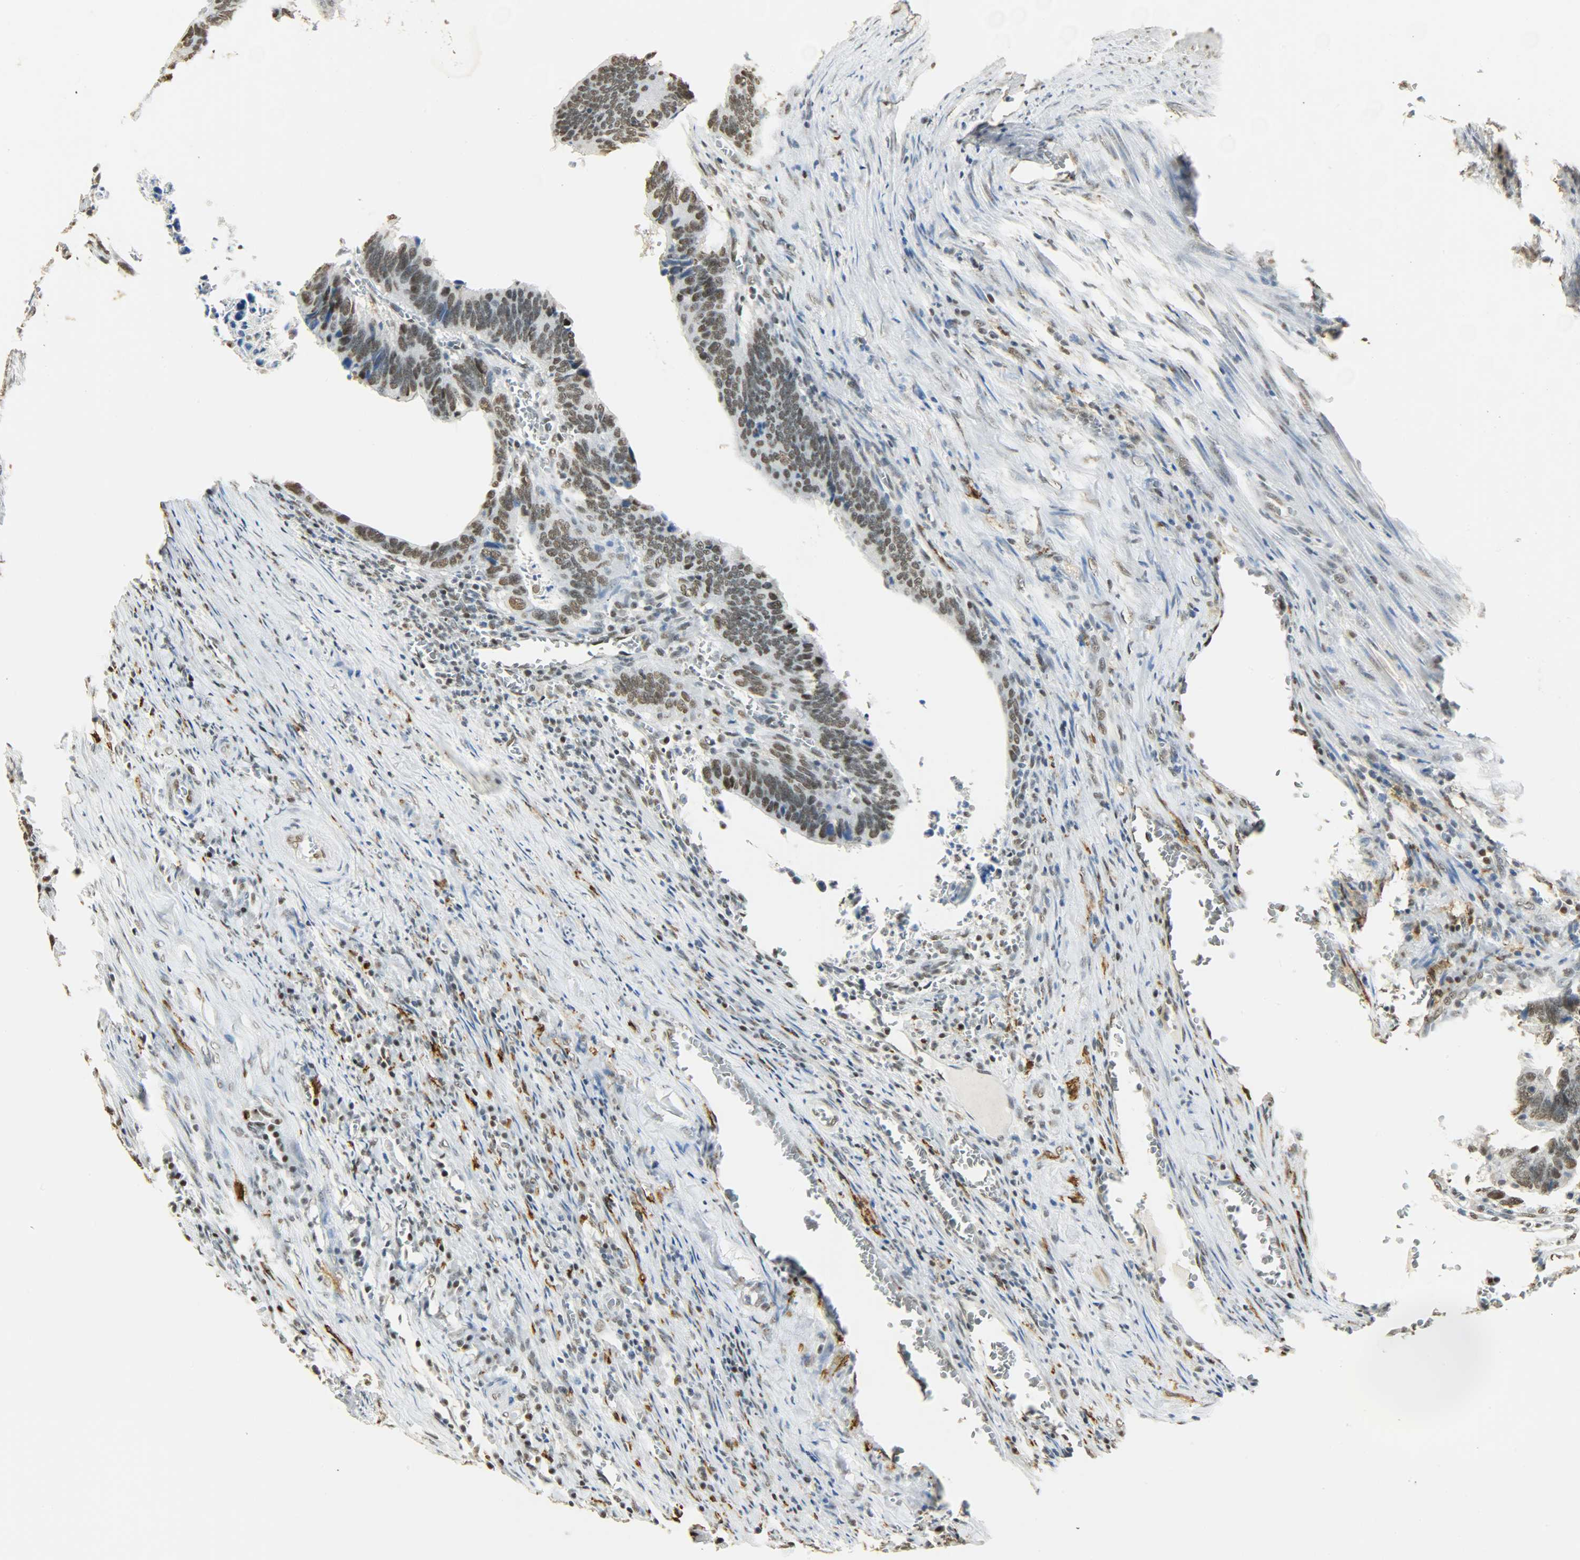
{"staining": {"intensity": "weak", "quantity": ">75%", "location": "nuclear"}, "tissue": "colorectal cancer", "cell_type": "Tumor cells", "image_type": "cancer", "snomed": [{"axis": "morphology", "description": "Adenocarcinoma, NOS"}, {"axis": "topography", "description": "Colon"}], "caption": "Human adenocarcinoma (colorectal) stained for a protein (brown) reveals weak nuclear positive positivity in about >75% of tumor cells.", "gene": "NGFR", "patient": {"sex": "male", "age": 72}}